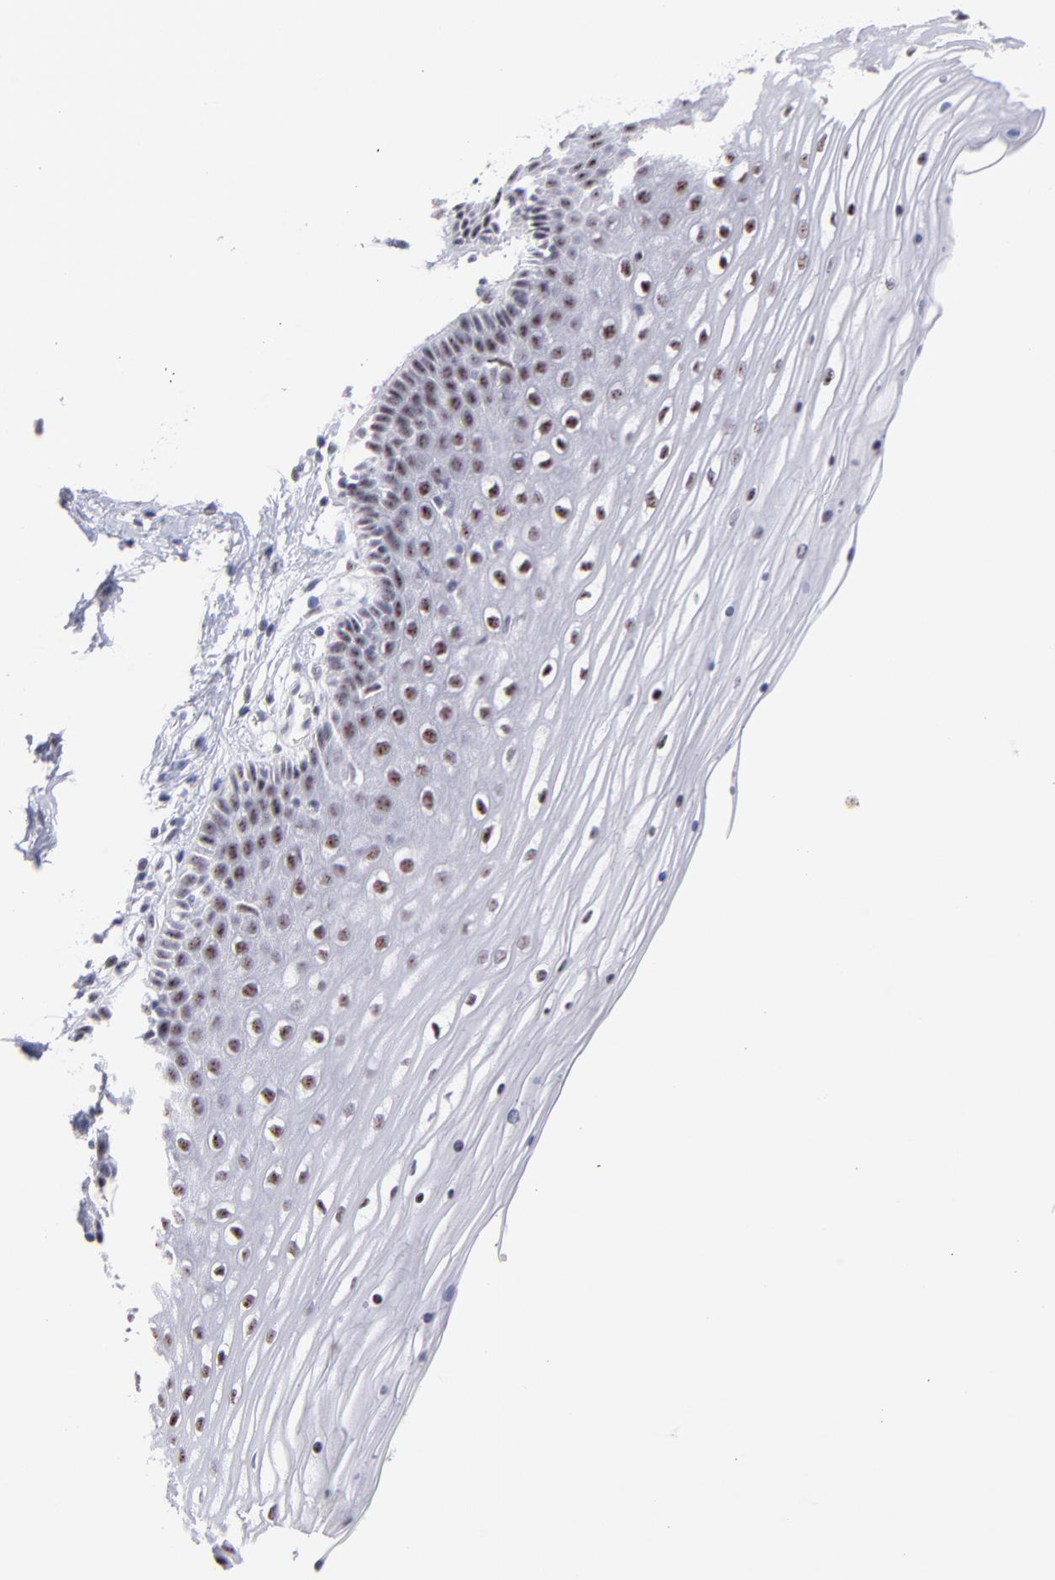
{"staining": {"intensity": "moderate", "quantity": ">75%", "location": "nuclear"}, "tissue": "cervix", "cell_type": "Glandular cells", "image_type": "normal", "snomed": [{"axis": "morphology", "description": "Normal tissue, NOS"}, {"axis": "topography", "description": "Cervix"}], "caption": "A brown stain shows moderate nuclear expression of a protein in glandular cells of unremarkable human cervix.", "gene": "CDC25C", "patient": {"sex": "female", "age": 39}}